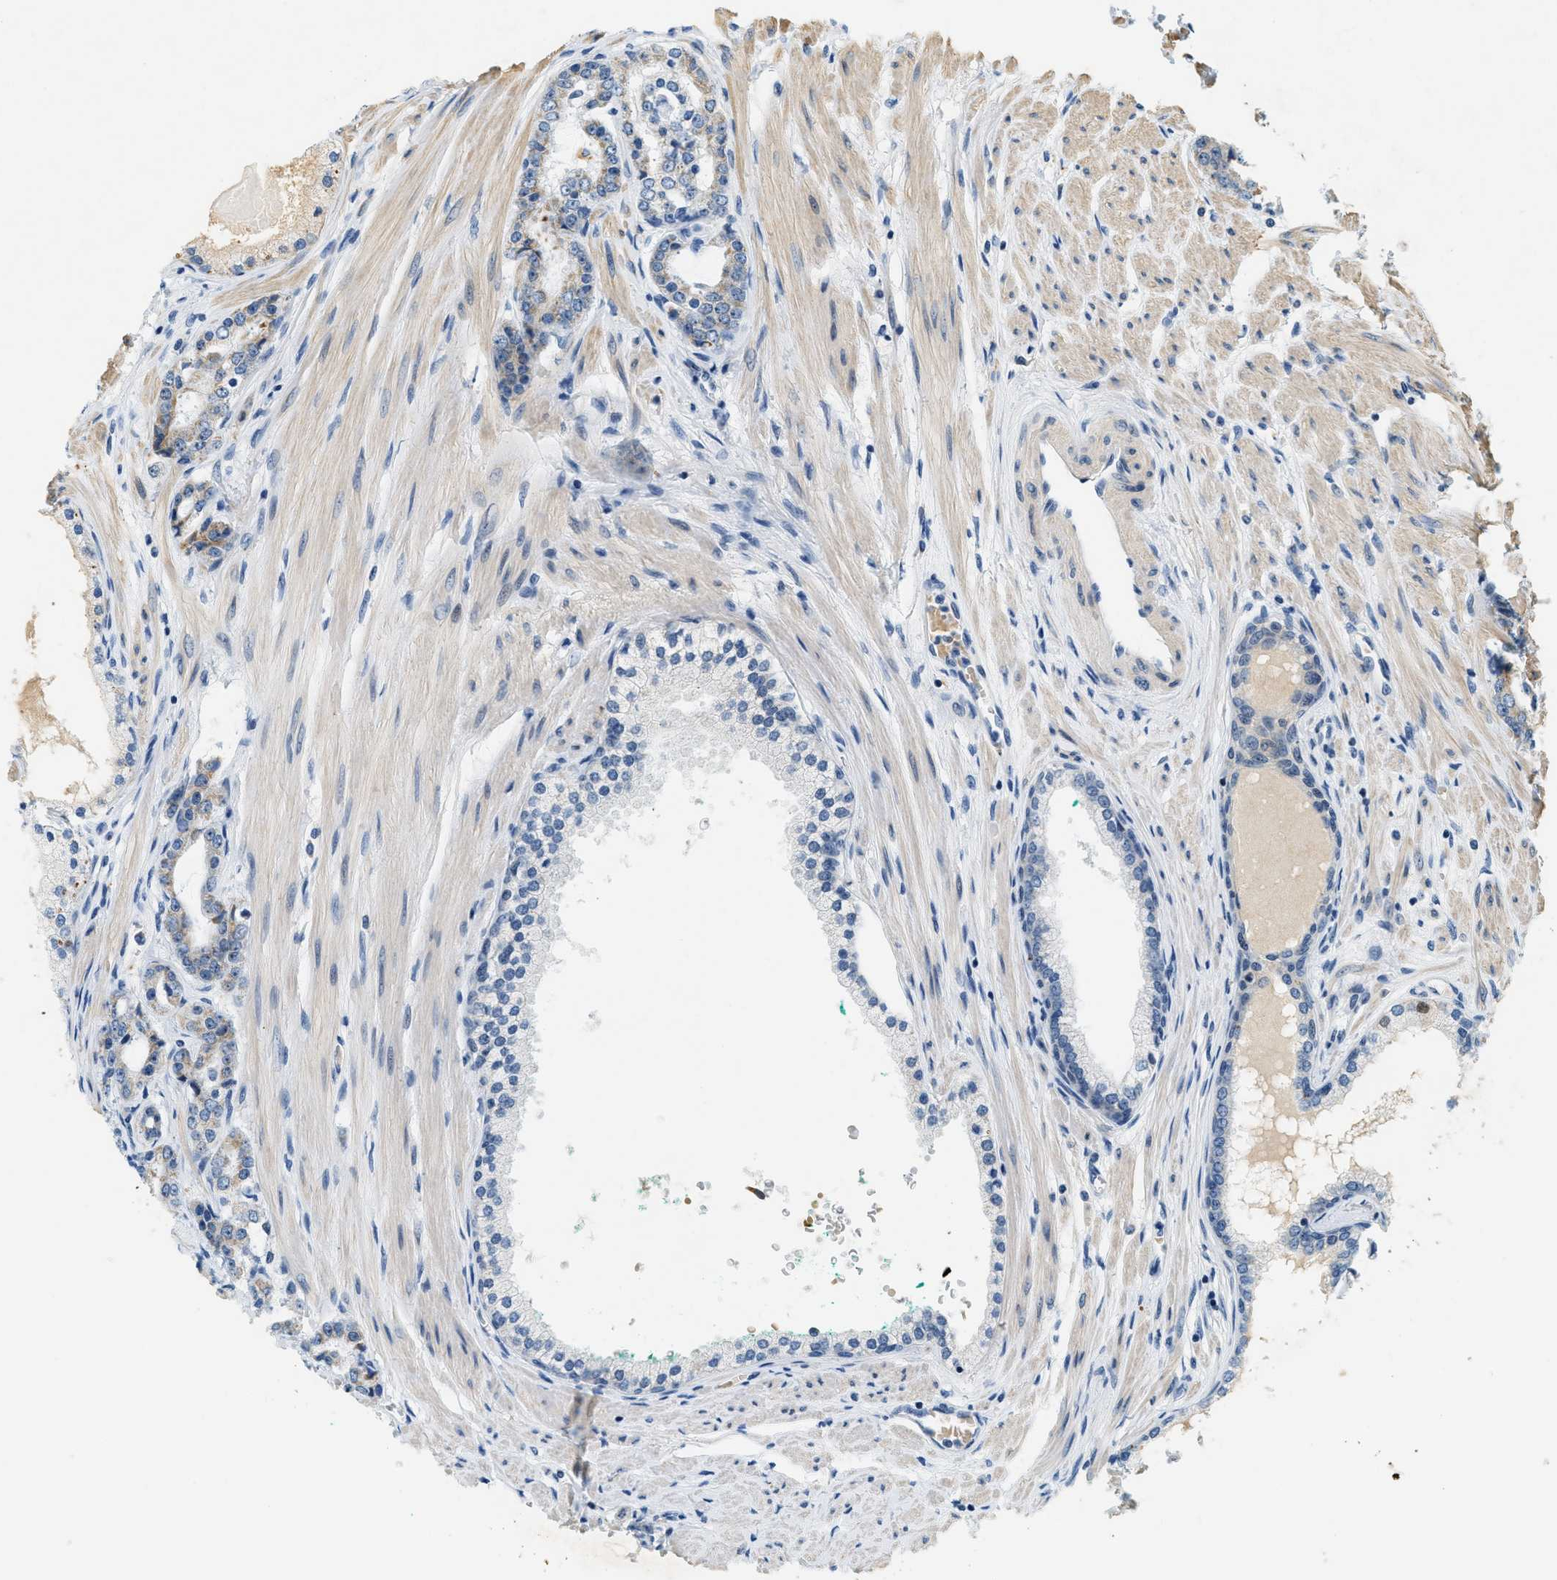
{"staining": {"intensity": "weak", "quantity": "<25%", "location": "cytoplasmic/membranous"}, "tissue": "prostate cancer", "cell_type": "Tumor cells", "image_type": "cancer", "snomed": [{"axis": "morphology", "description": "Adenocarcinoma, Low grade"}, {"axis": "topography", "description": "Prostate"}], "caption": "Micrograph shows no protein staining in tumor cells of prostate cancer tissue.", "gene": "DDX47", "patient": {"sex": "male", "age": 63}}